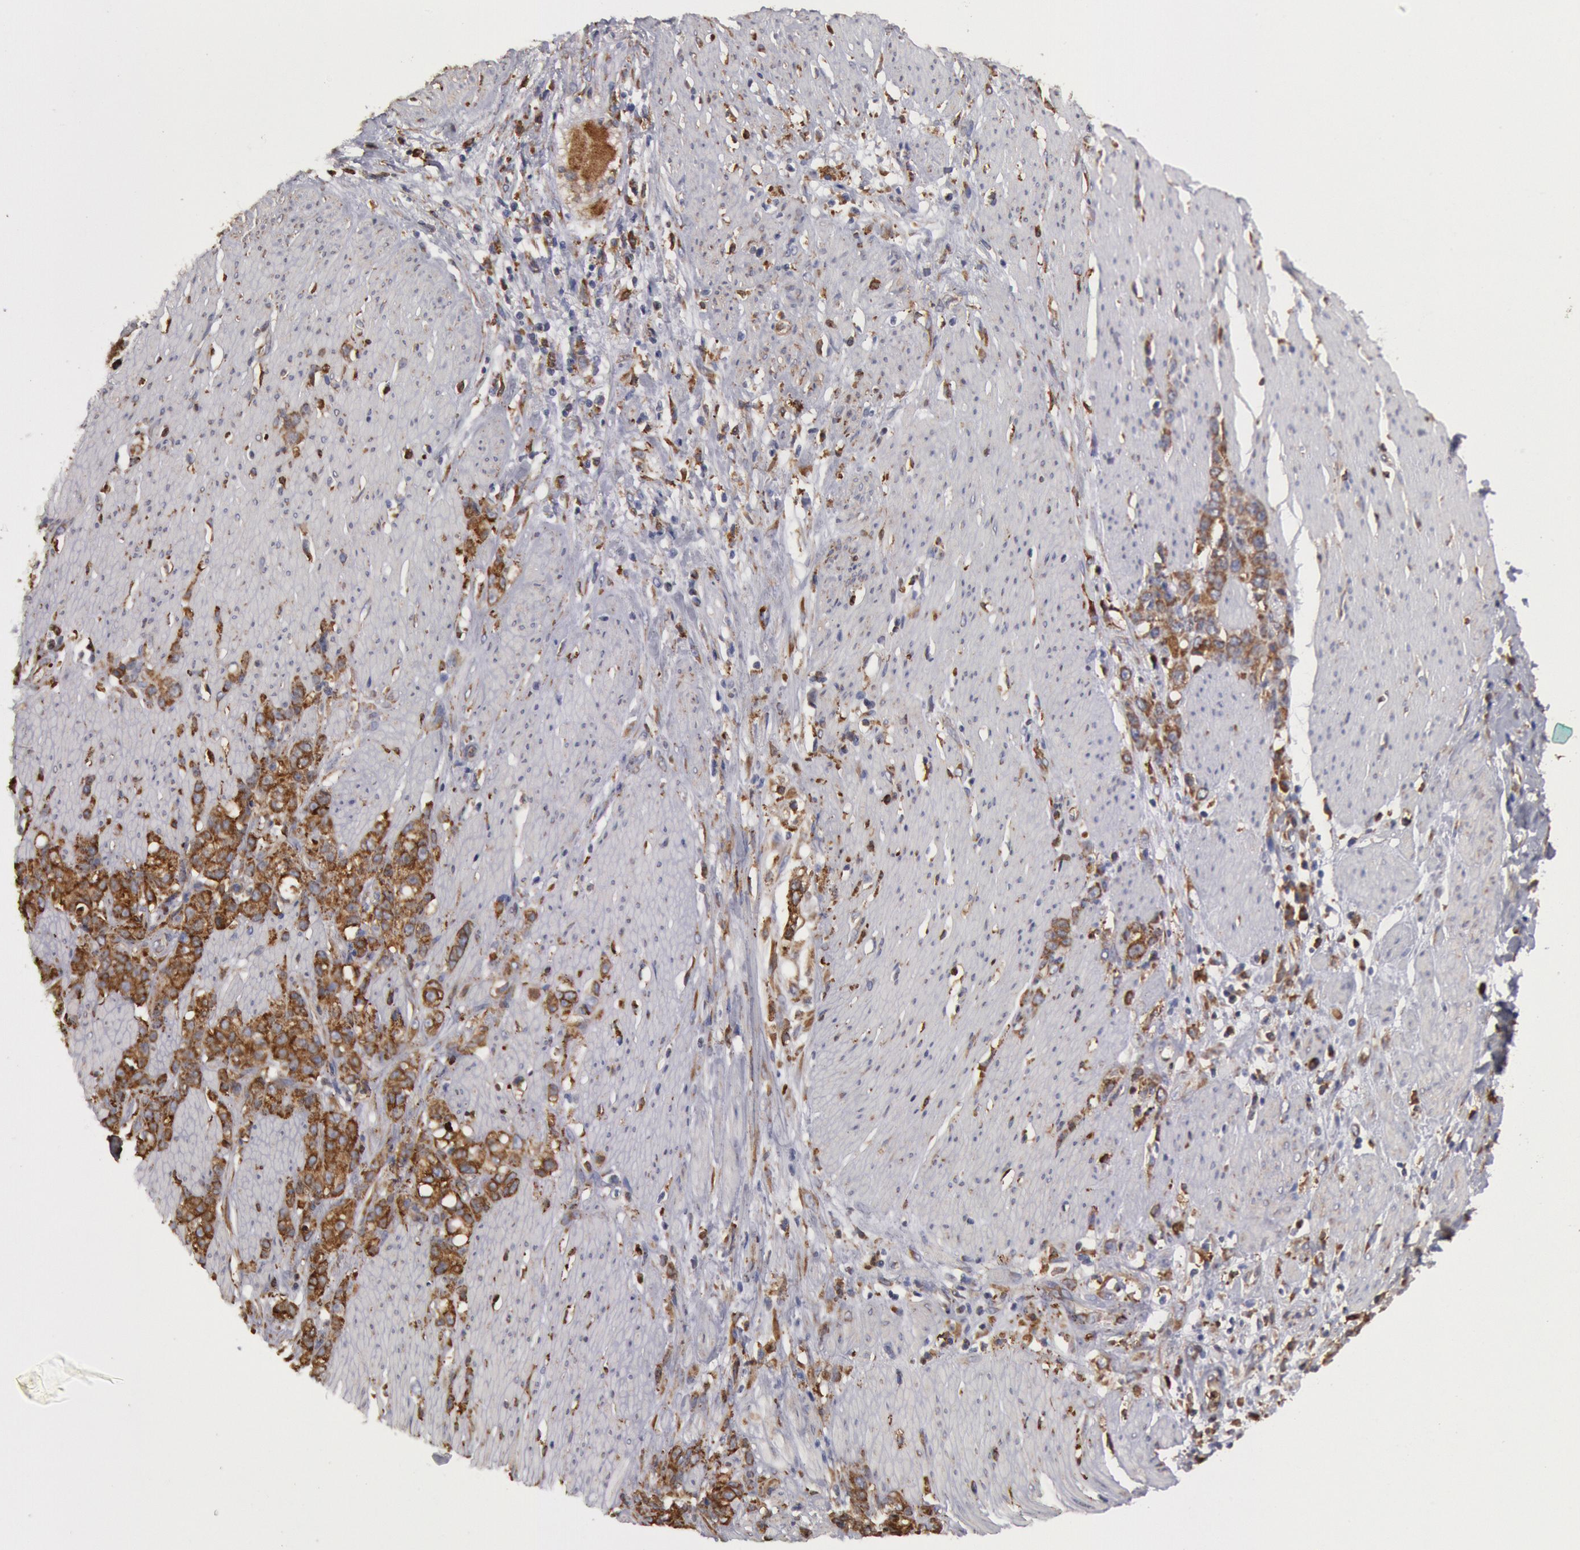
{"staining": {"intensity": "moderate", "quantity": ">75%", "location": "cytoplasmic/membranous"}, "tissue": "stomach cancer", "cell_type": "Tumor cells", "image_type": "cancer", "snomed": [{"axis": "morphology", "description": "Adenocarcinoma, NOS"}, {"axis": "topography", "description": "Stomach, lower"}], "caption": "A brown stain labels moderate cytoplasmic/membranous expression of a protein in adenocarcinoma (stomach) tumor cells.", "gene": "ERP44", "patient": {"sex": "male", "age": 88}}